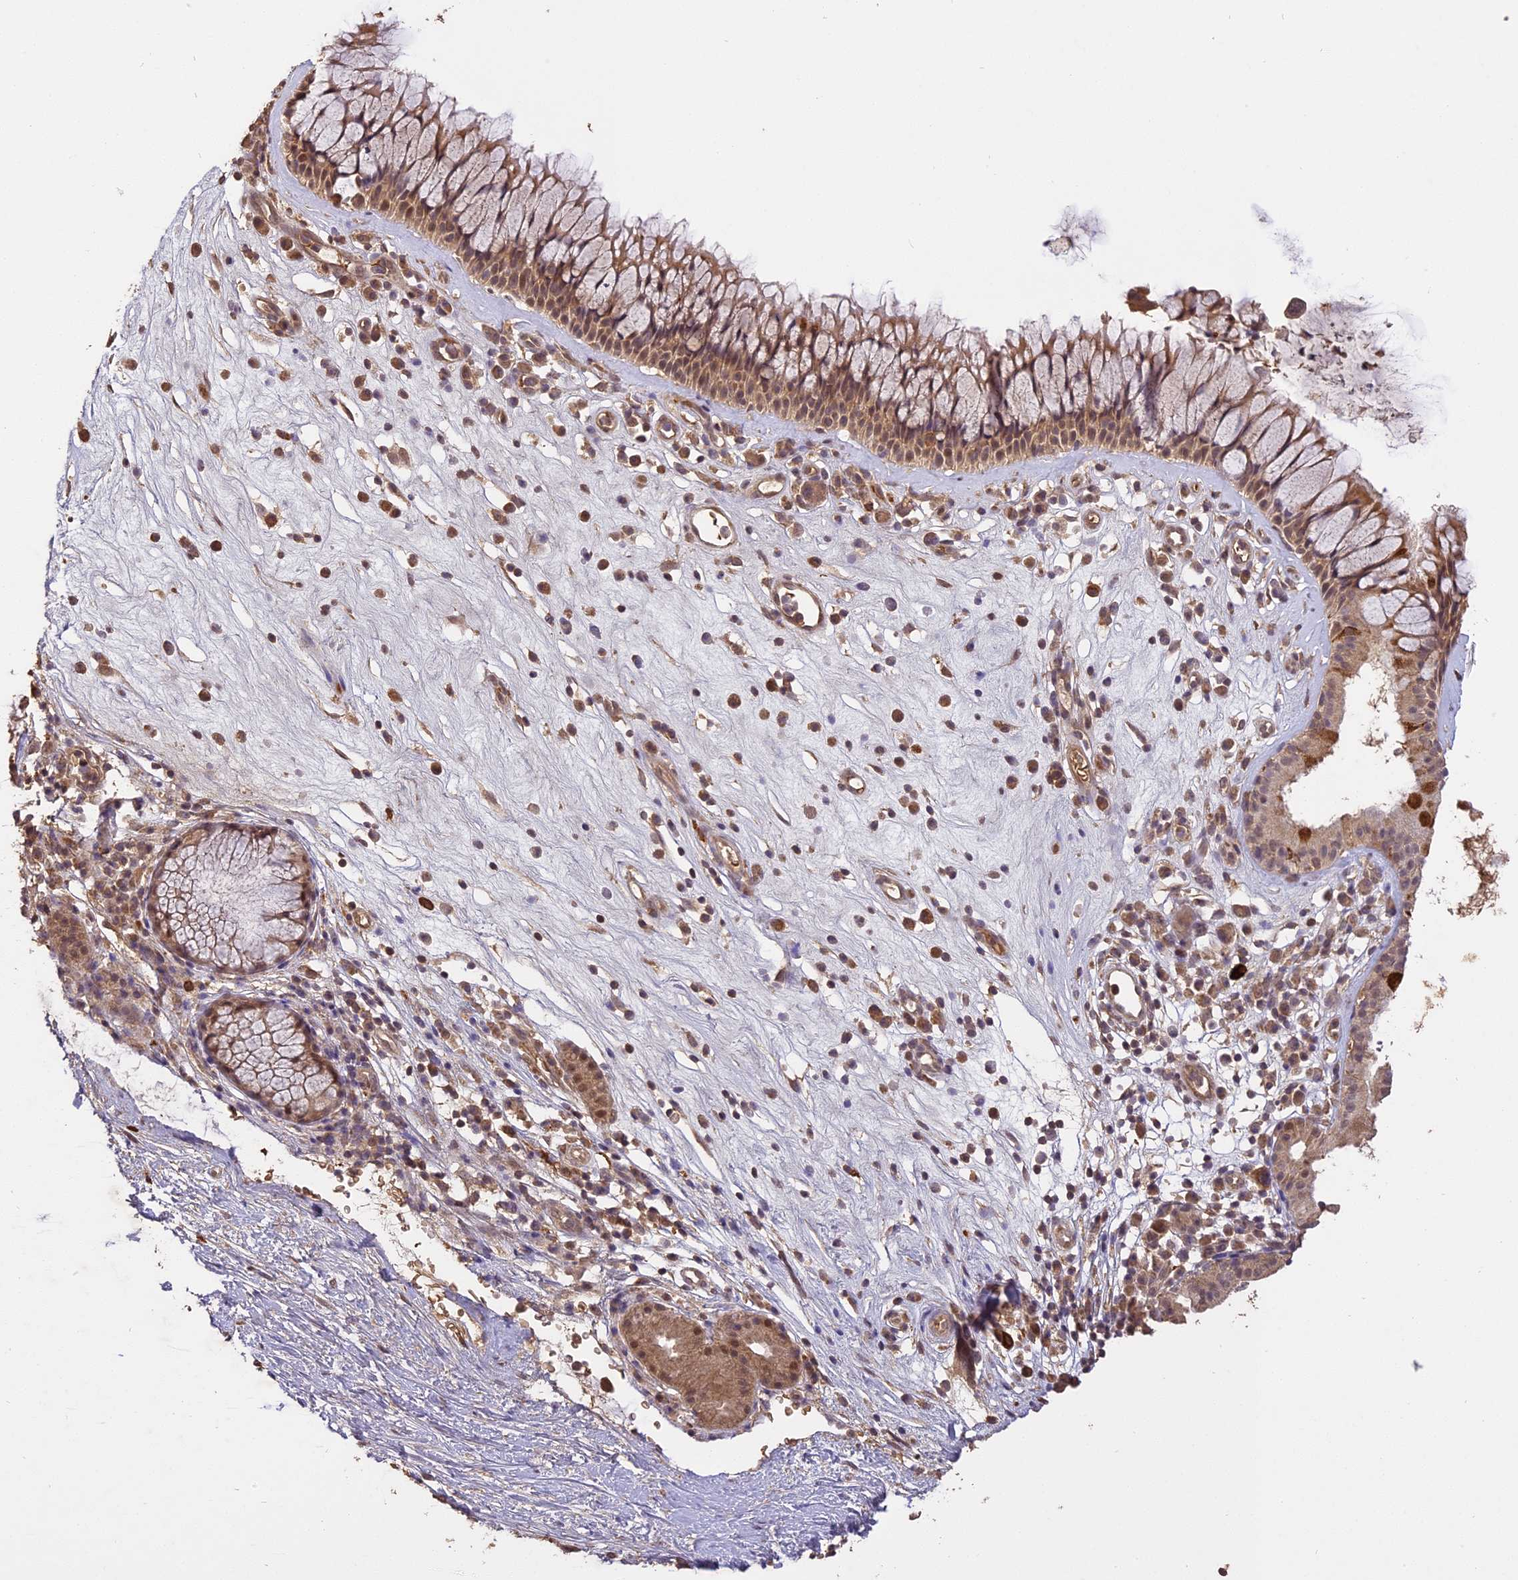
{"staining": {"intensity": "moderate", "quantity": ">75%", "location": "cytoplasmic/membranous,nuclear"}, "tissue": "nasopharynx", "cell_type": "Respiratory epithelial cells", "image_type": "normal", "snomed": [{"axis": "morphology", "description": "Normal tissue, NOS"}, {"axis": "morphology", "description": "Inflammation, NOS"}, {"axis": "morphology", "description": "Malignant melanoma, Metastatic site"}, {"axis": "topography", "description": "Nasopharynx"}], "caption": "Protein staining shows moderate cytoplasmic/membranous,nuclear positivity in approximately >75% of respiratory epithelial cells in benign nasopharynx.", "gene": "TIGD7", "patient": {"sex": "male", "age": 70}}